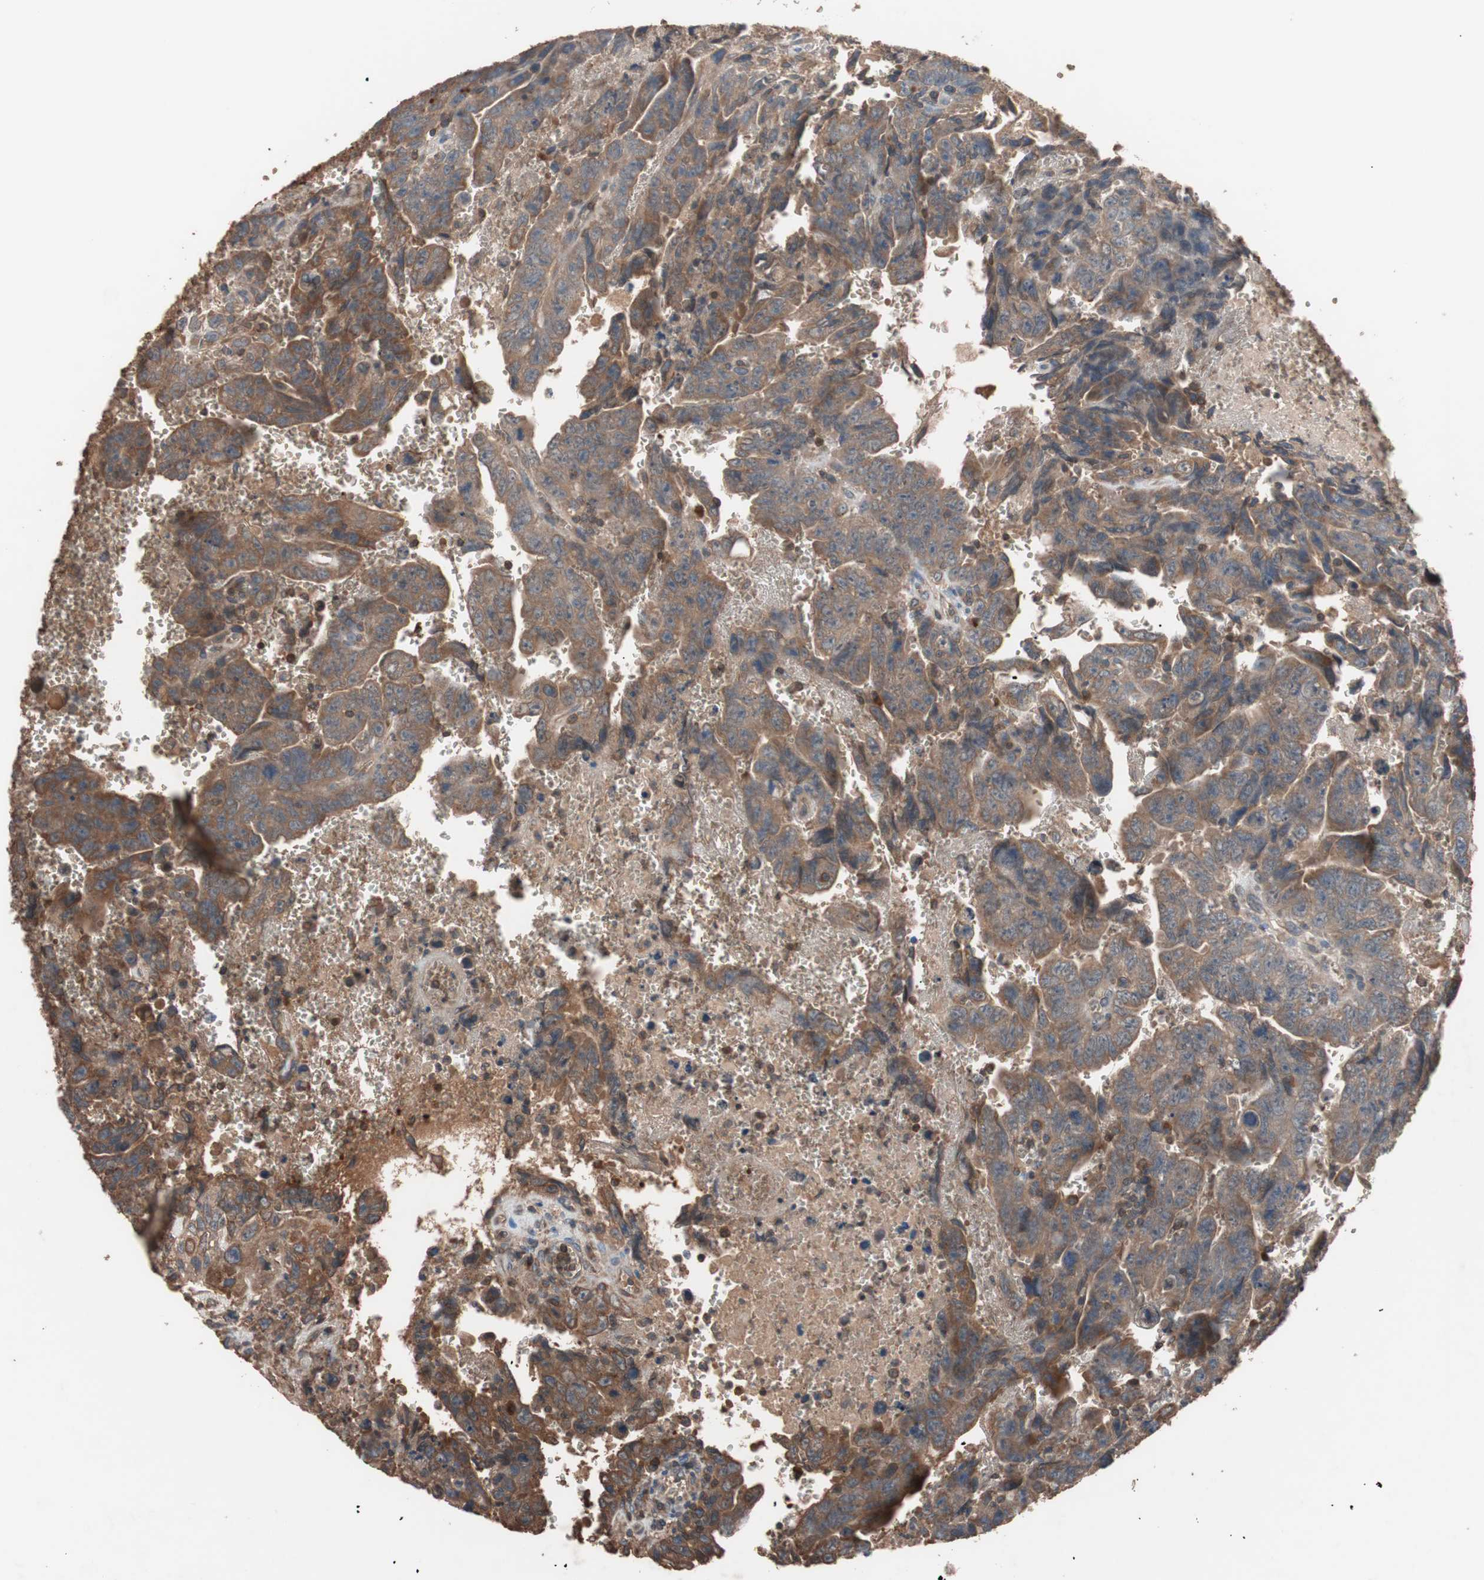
{"staining": {"intensity": "moderate", "quantity": ">75%", "location": "cytoplasmic/membranous"}, "tissue": "testis cancer", "cell_type": "Tumor cells", "image_type": "cancer", "snomed": [{"axis": "morphology", "description": "Carcinoma, Embryonal, NOS"}, {"axis": "topography", "description": "Testis"}], "caption": "Immunohistochemical staining of embryonal carcinoma (testis) displays medium levels of moderate cytoplasmic/membranous protein staining in about >75% of tumor cells.", "gene": "GLYCTK", "patient": {"sex": "male", "age": 28}}